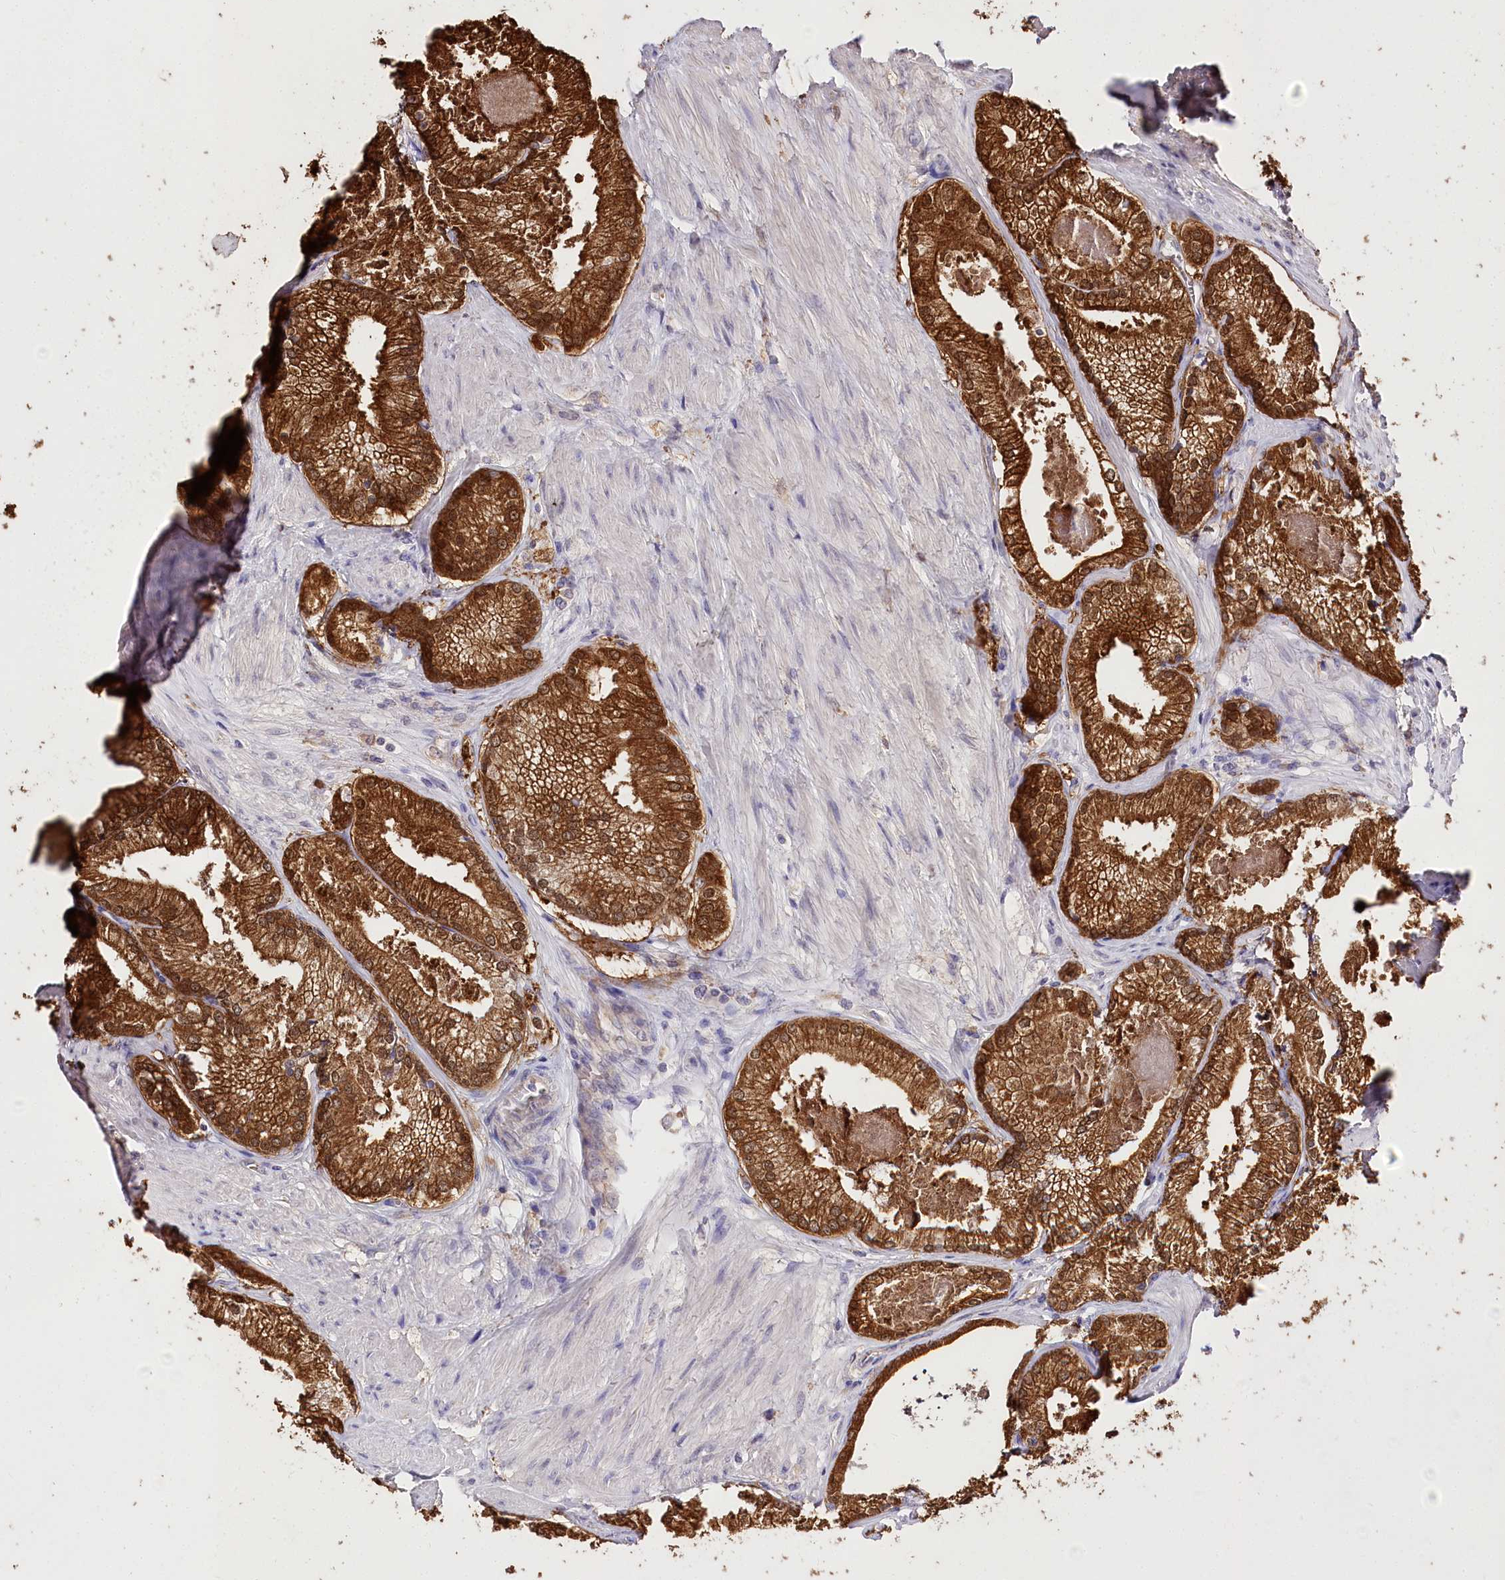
{"staining": {"intensity": "strong", "quantity": ">75%", "location": "cytoplasmic/membranous,nuclear"}, "tissue": "prostate cancer", "cell_type": "Tumor cells", "image_type": "cancer", "snomed": [{"axis": "morphology", "description": "Adenocarcinoma, High grade"}, {"axis": "topography", "description": "Prostate"}], "caption": "Immunohistochemical staining of prostate adenocarcinoma (high-grade) demonstrates high levels of strong cytoplasmic/membranous and nuclear protein staining in about >75% of tumor cells. The staining was performed using DAB, with brown indicating positive protein expression. Nuclei are stained blue with hematoxylin.", "gene": "R3HDM2", "patient": {"sex": "male", "age": 66}}